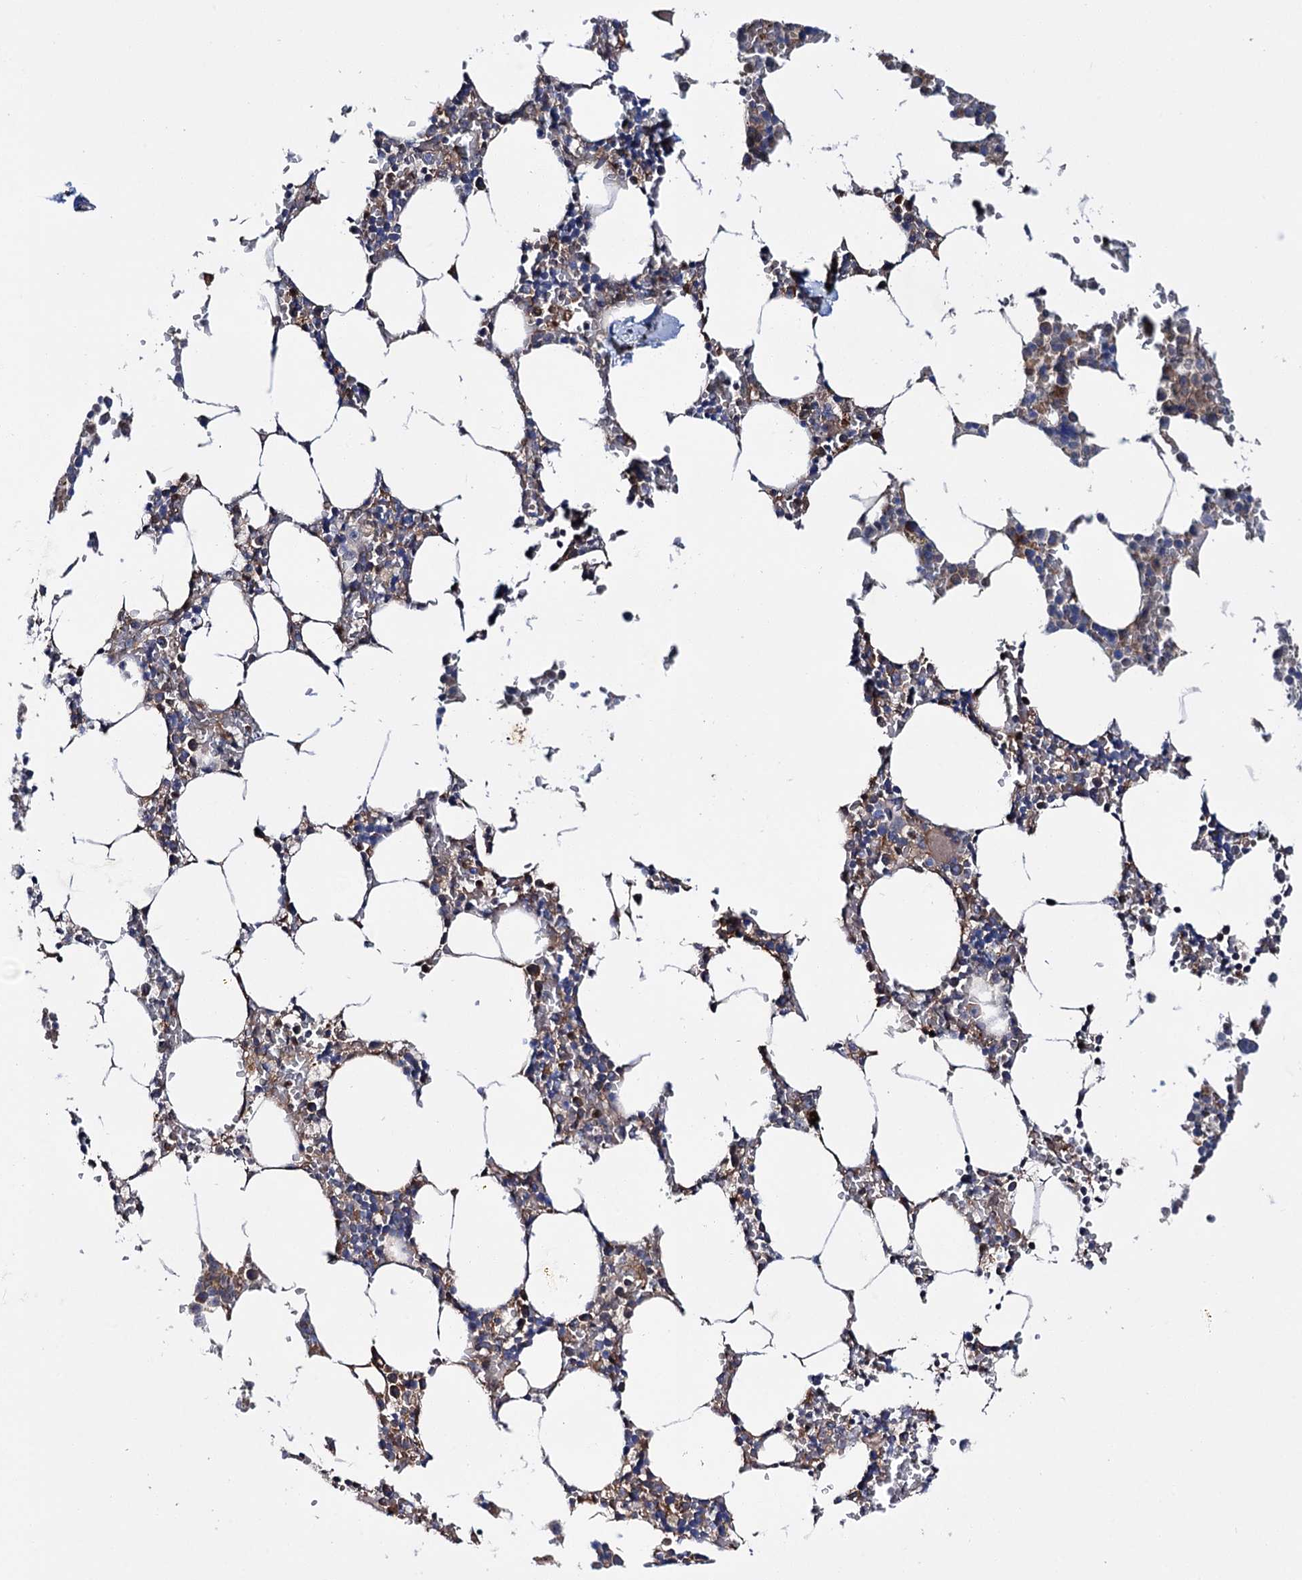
{"staining": {"intensity": "weak", "quantity": "<25%", "location": "cytoplasmic/membranous"}, "tissue": "bone marrow", "cell_type": "Hematopoietic cells", "image_type": "normal", "snomed": [{"axis": "morphology", "description": "Normal tissue, NOS"}, {"axis": "topography", "description": "Bone marrow"}], "caption": "The image displays no significant expression in hematopoietic cells of bone marrow.", "gene": "PTPN3", "patient": {"sex": "male", "age": 70}}